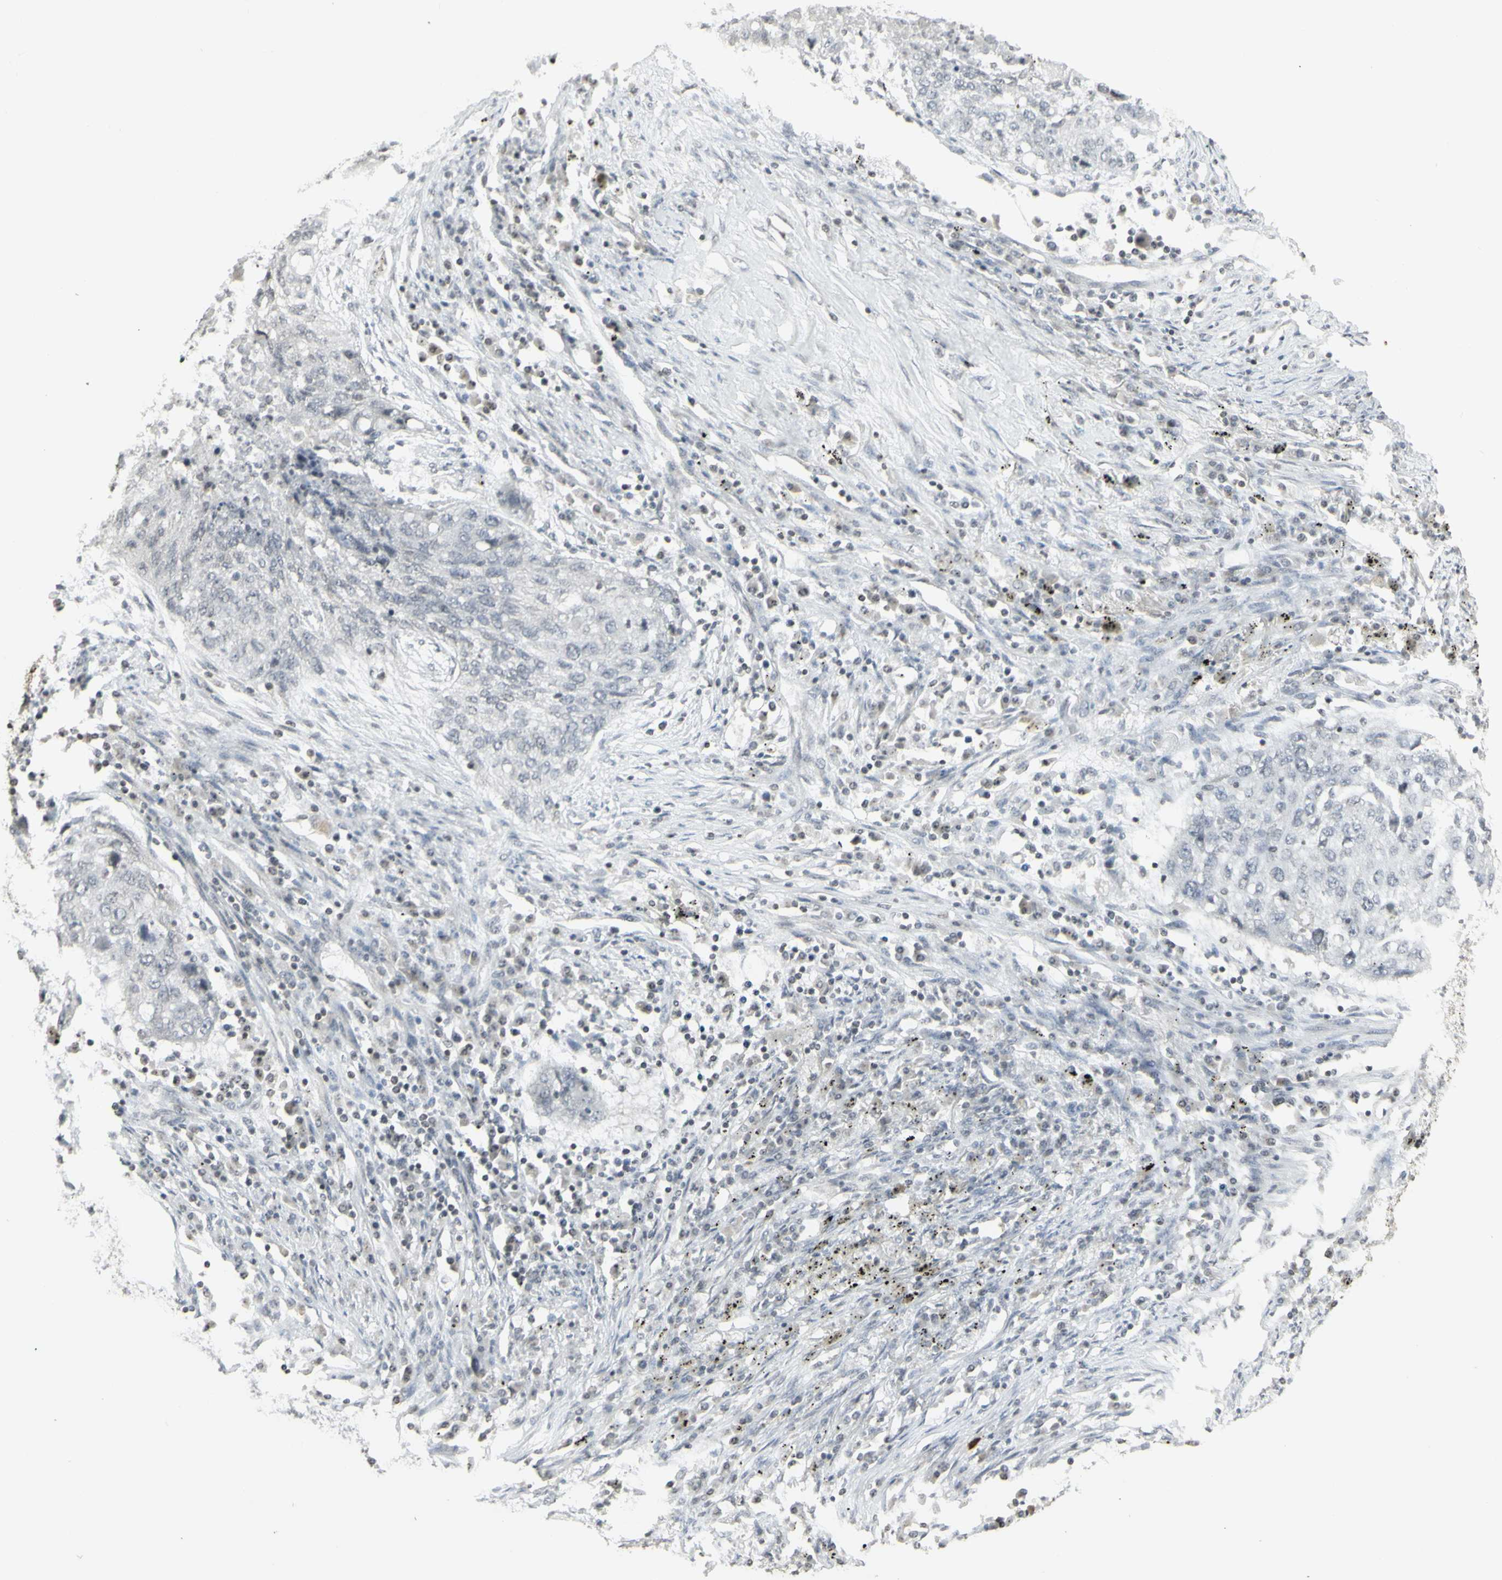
{"staining": {"intensity": "negative", "quantity": "none", "location": "none"}, "tissue": "lung cancer", "cell_type": "Tumor cells", "image_type": "cancer", "snomed": [{"axis": "morphology", "description": "Squamous cell carcinoma, NOS"}, {"axis": "topography", "description": "Lung"}], "caption": "Immunohistochemistry (IHC) photomicrograph of neoplastic tissue: squamous cell carcinoma (lung) stained with DAB (3,3'-diaminobenzidine) demonstrates no significant protein staining in tumor cells.", "gene": "MUC5AC", "patient": {"sex": "female", "age": 63}}